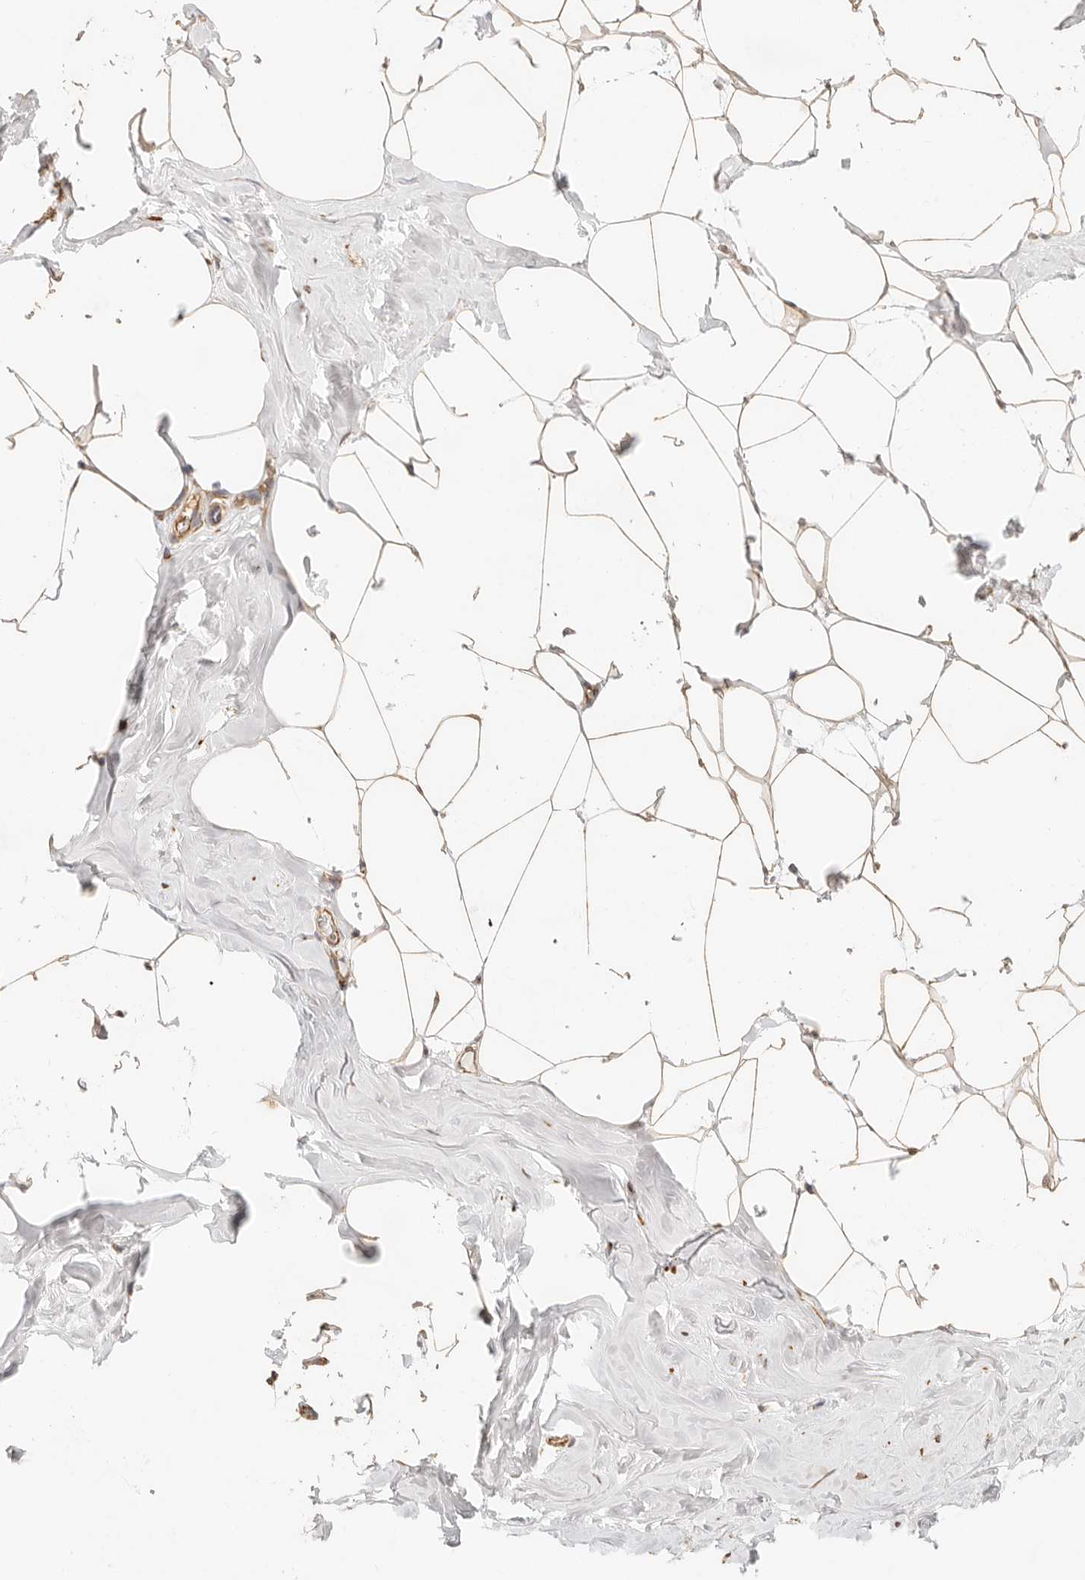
{"staining": {"intensity": "weak", "quantity": ">75%", "location": "cytoplasmic/membranous"}, "tissue": "adipose tissue", "cell_type": "Adipocytes", "image_type": "normal", "snomed": [{"axis": "morphology", "description": "Normal tissue, NOS"}, {"axis": "morphology", "description": "Fibrosis, NOS"}, {"axis": "topography", "description": "Breast"}, {"axis": "topography", "description": "Adipose tissue"}], "caption": "Adipocytes display low levels of weak cytoplasmic/membranous expression in about >75% of cells in unremarkable adipose tissue. (Stains: DAB (3,3'-diaminobenzidine) in brown, nuclei in blue, Microscopy: brightfield microscopy at high magnification).", "gene": "ZC3H11A", "patient": {"sex": "female", "age": 39}}